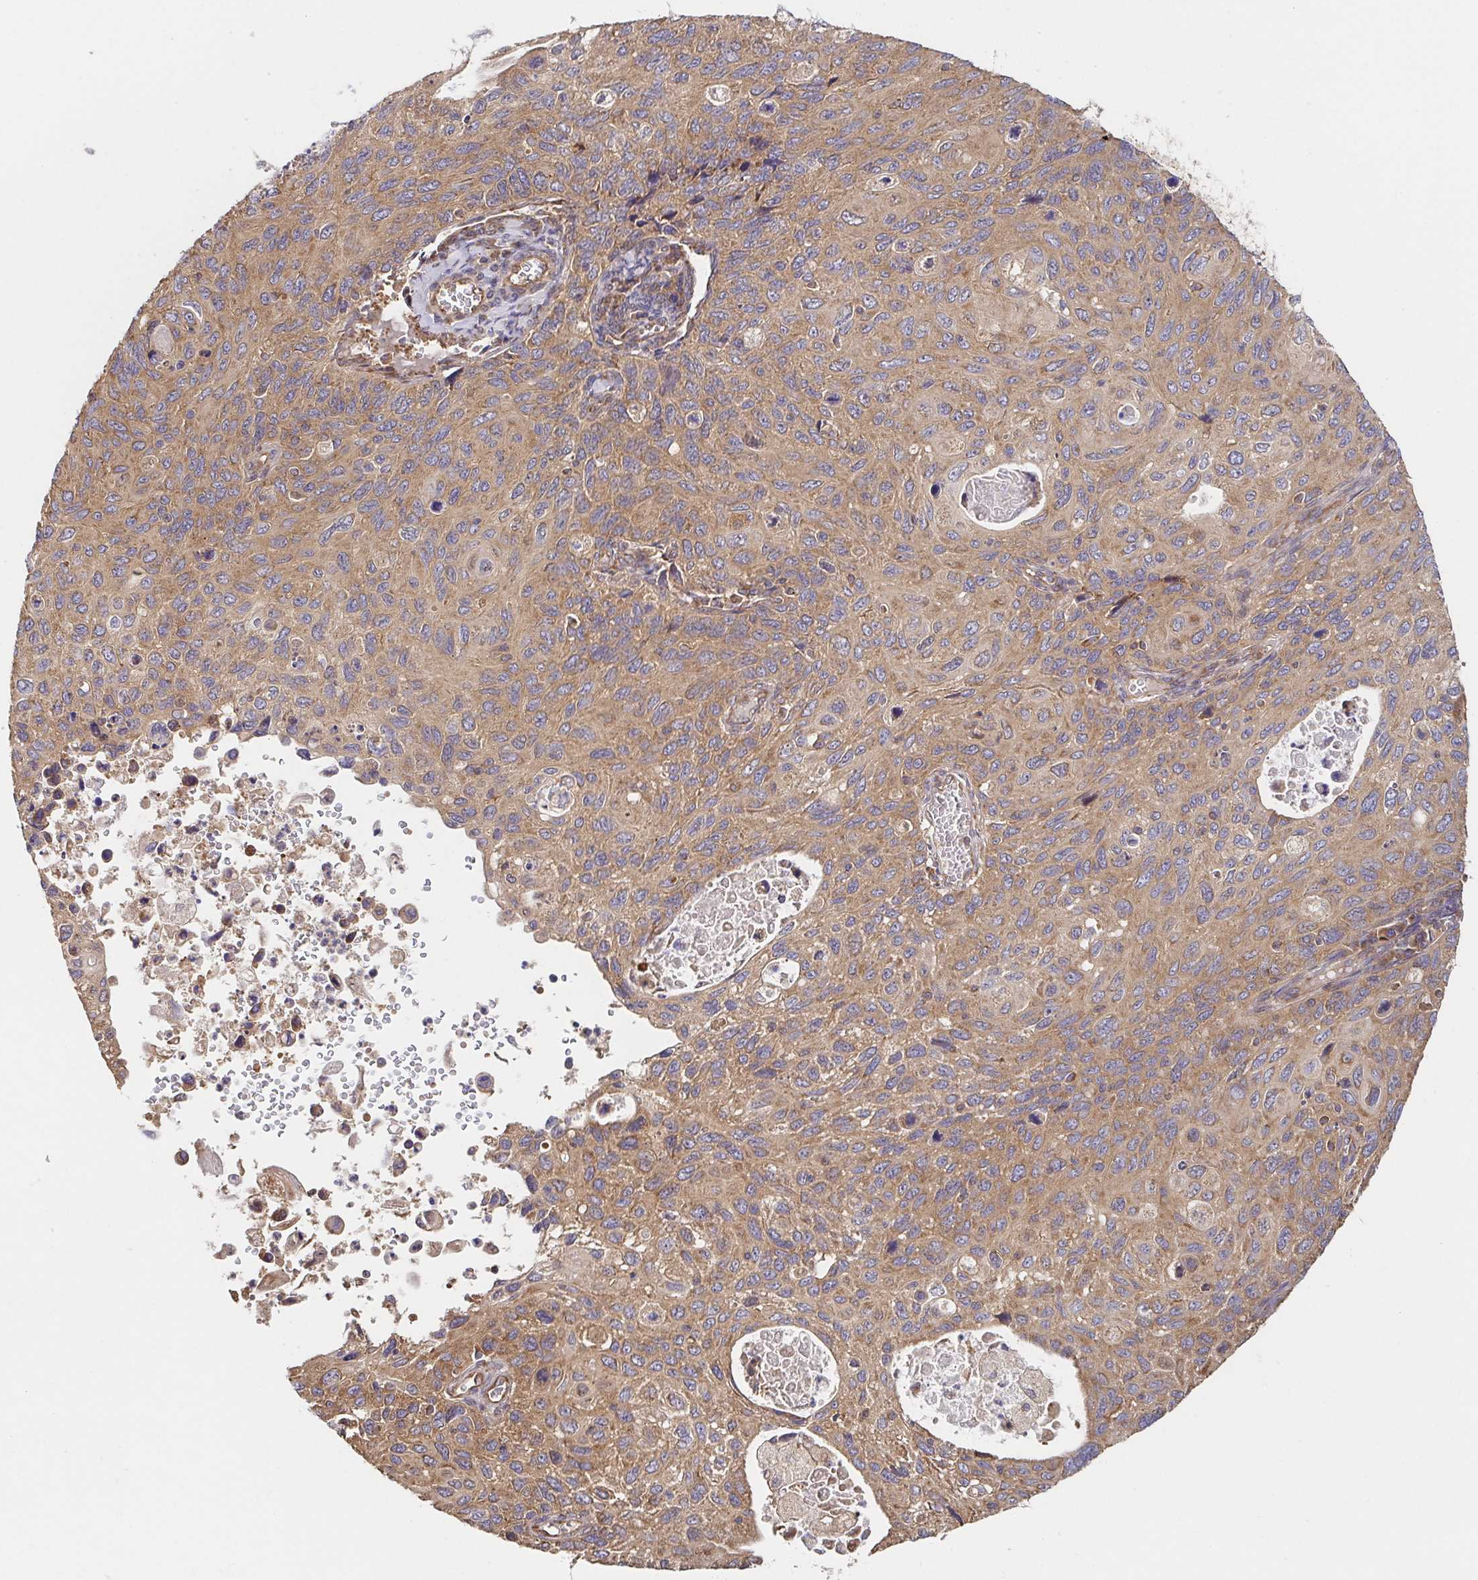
{"staining": {"intensity": "moderate", "quantity": ">75%", "location": "cytoplasmic/membranous"}, "tissue": "cervical cancer", "cell_type": "Tumor cells", "image_type": "cancer", "snomed": [{"axis": "morphology", "description": "Squamous cell carcinoma, NOS"}, {"axis": "topography", "description": "Cervix"}], "caption": "Immunohistochemical staining of cervical cancer displays medium levels of moderate cytoplasmic/membranous expression in approximately >75% of tumor cells. (brown staining indicates protein expression, while blue staining denotes nuclei).", "gene": "APBB1", "patient": {"sex": "female", "age": 70}}